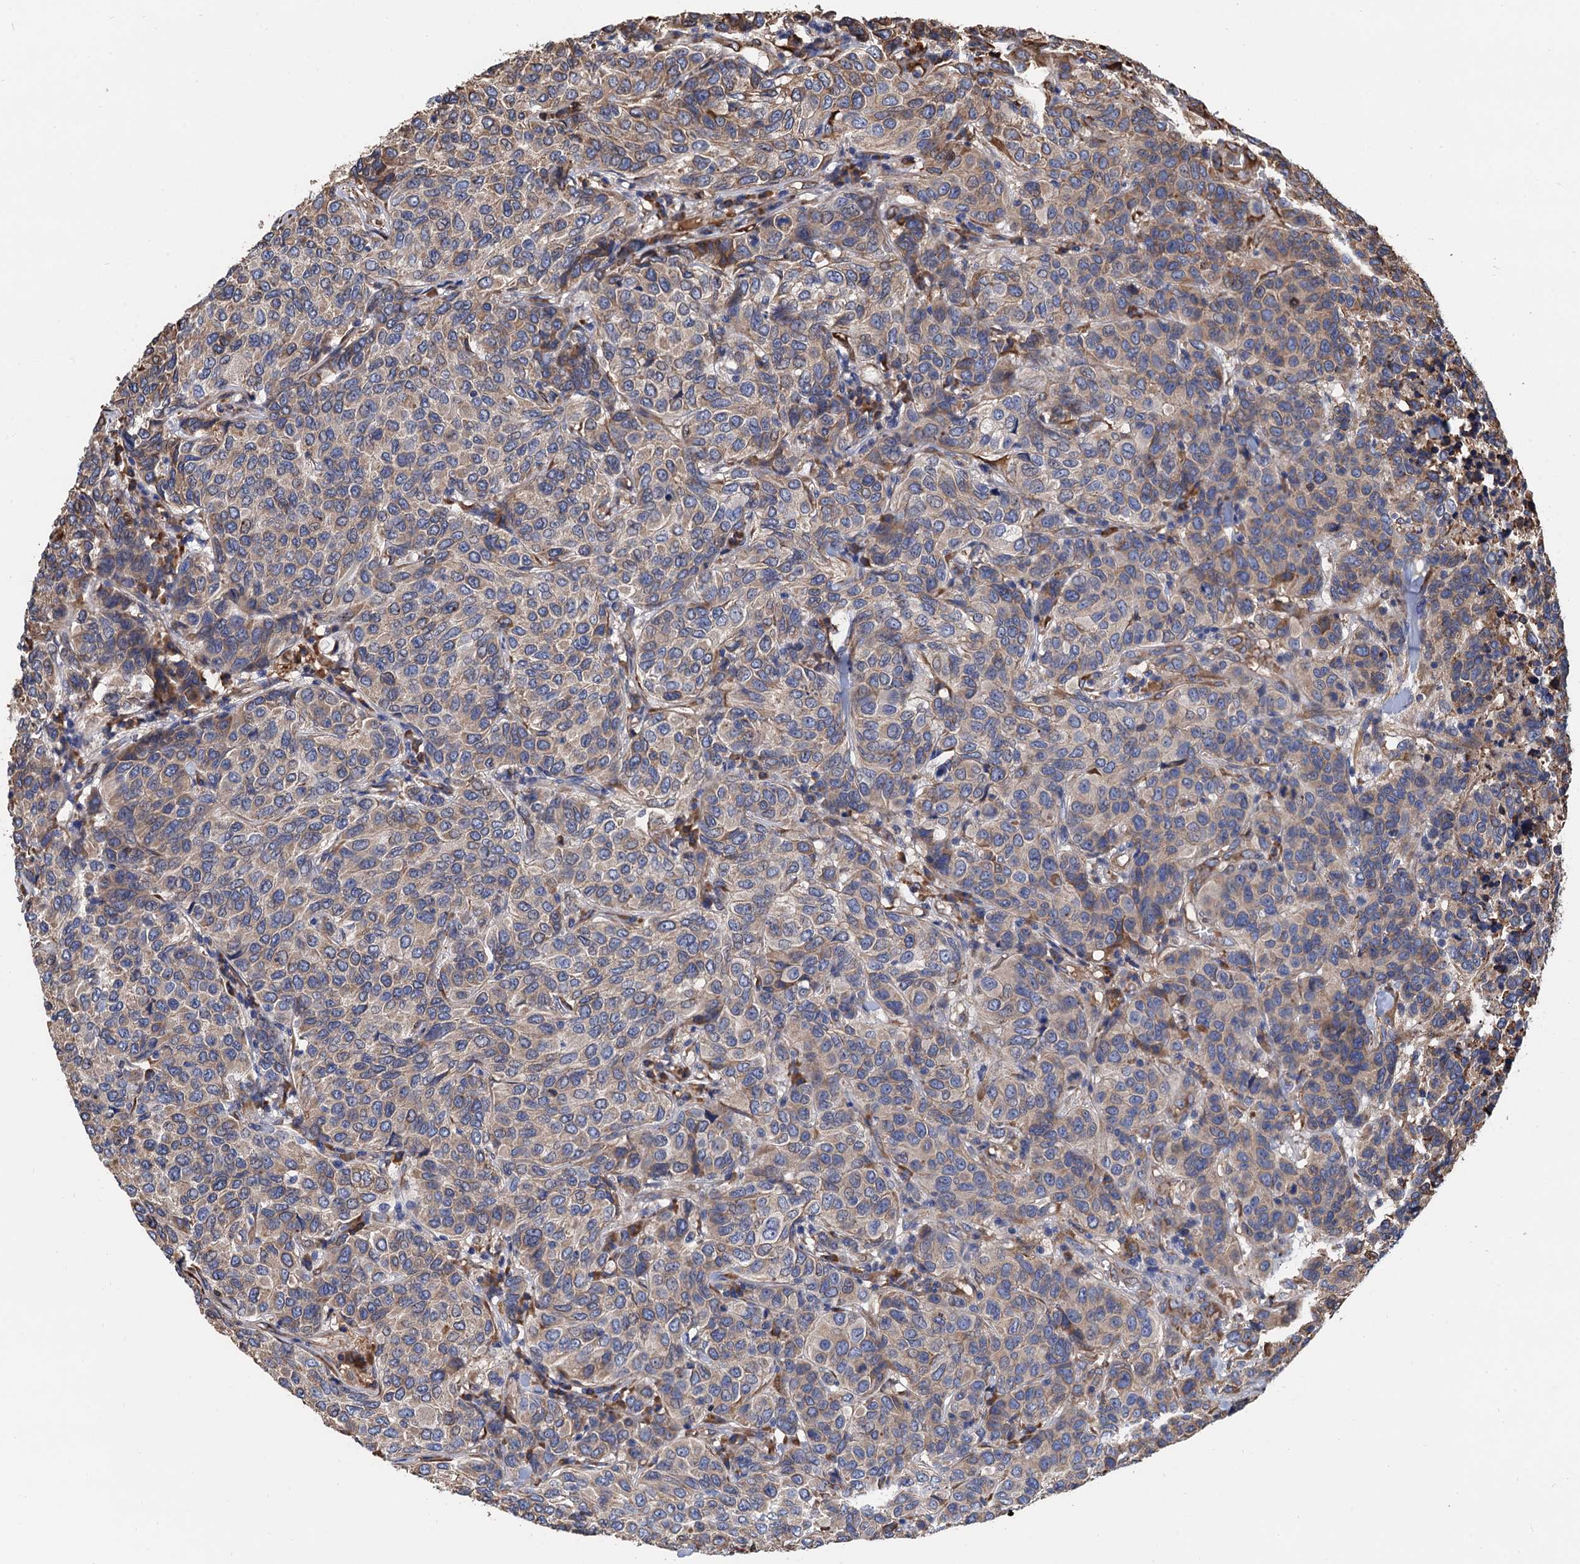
{"staining": {"intensity": "weak", "quantity": "<25%", "location": "cytoplasmic/membranous"}, "tissue": "breast cancer", "cell_type": "Tumor cells", "image_type": "cancer", "snomed": [{"axis": "morphology", "description": "Duct carcinoma"}, {"axis": "topography", "description": "Breast"}], "caption": "Tumor cells show no significant positivity in invasive ductal carcinoma (breast). The staining is performed using DAB (3,3'-diaminobenzidine) brown chromogen with nuclei counter-stained in using hematoxylin.", "gene": "CNNM1", "patient": {"sex": "female", "age": 55}}